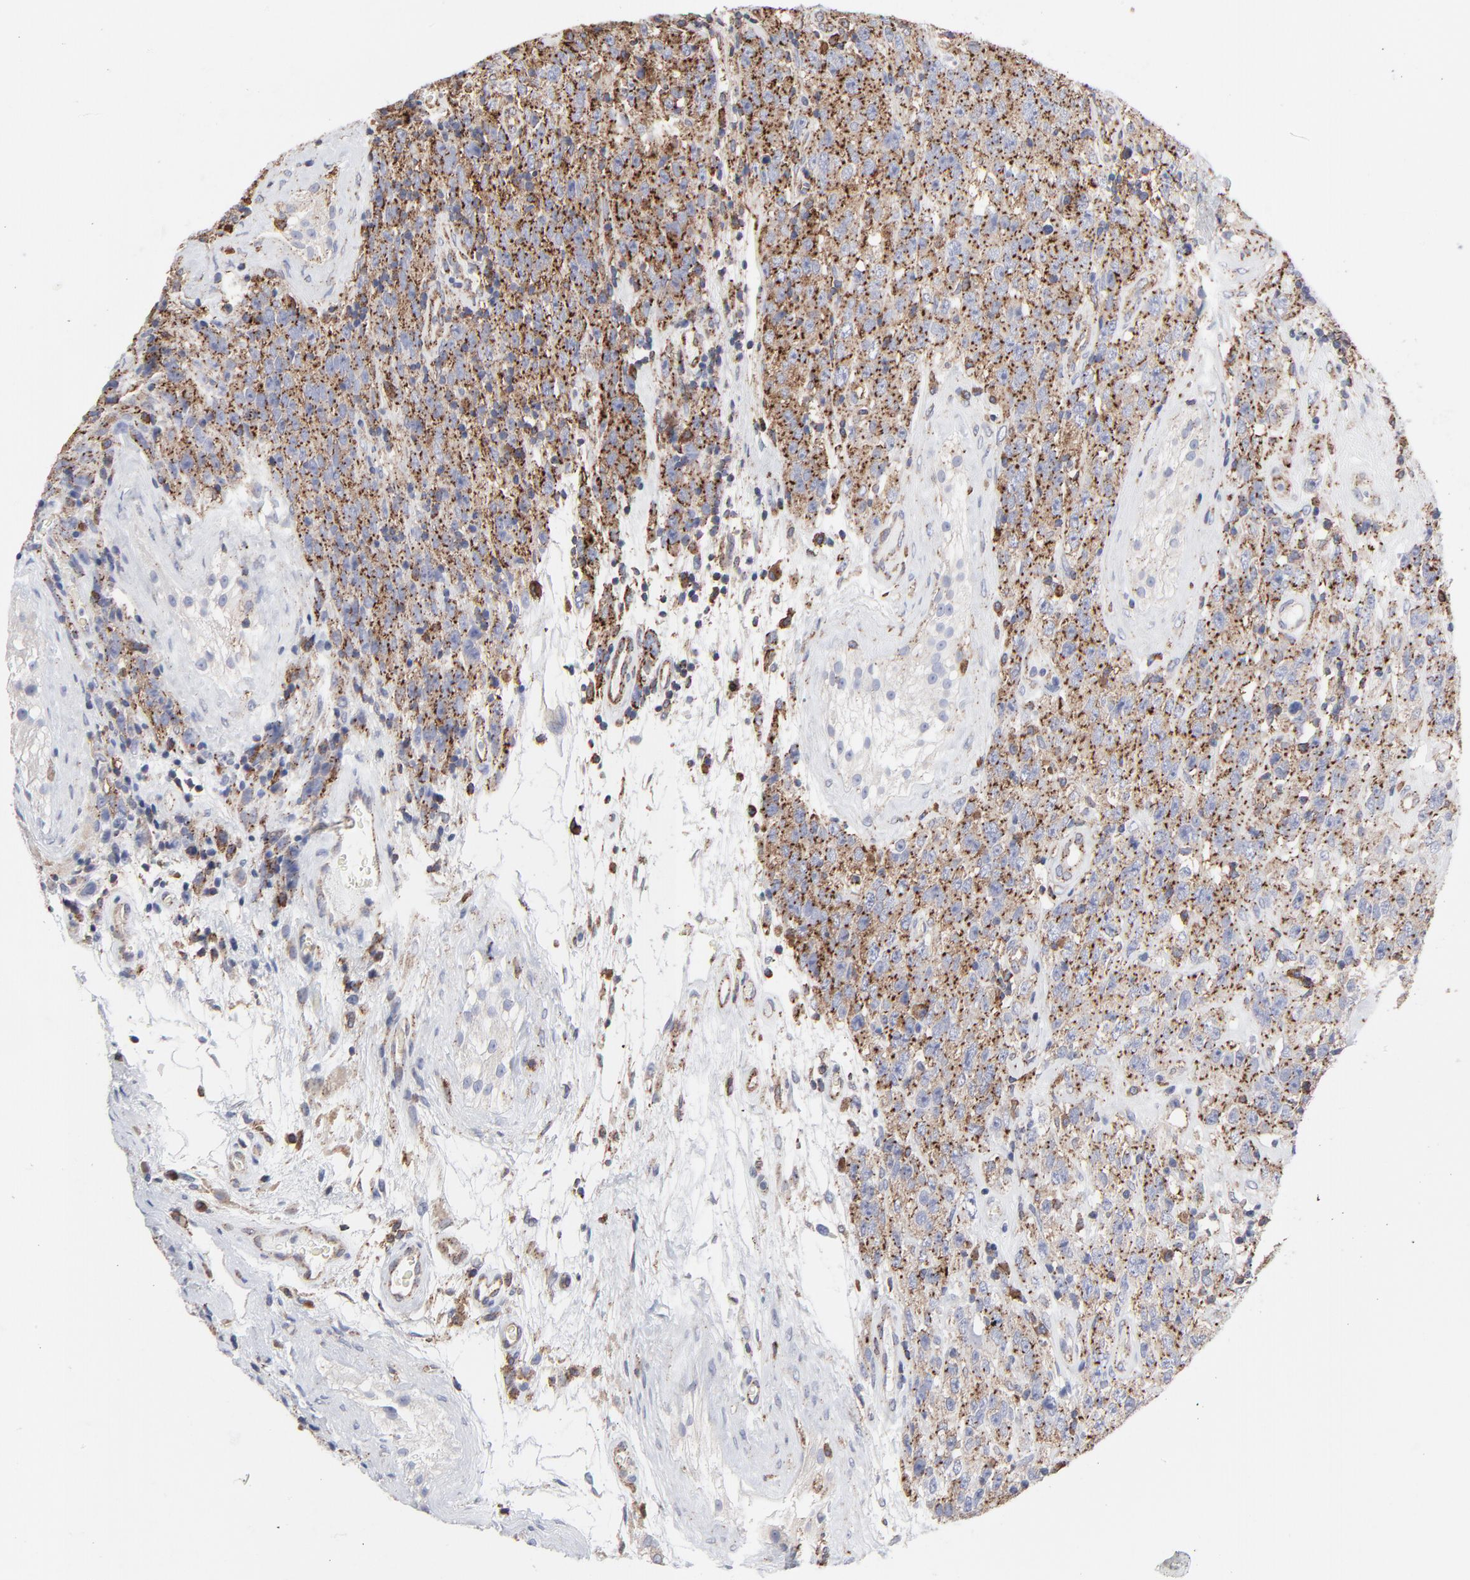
{"staining": {"intensity": "moderate", "quantity": ">75%", "location": "cytoplasmic/membranous"}, "tissue": "testis cancer", "cell_type": "Tumor cells", "image_type": "cancer", "snomed": [{"axis": "morphology", "description": "Seminoma, NOS"}, {"axis": "topography", "description": "Testis"}], "caption": "This photomicrograph displays IHC staining of testis seminoma, with medium moderate cytoplasmic/membranous staining in about >75% of tumor cells.", "gene": "TRIM22", "patient": {"sex": "male", "age": 52}}